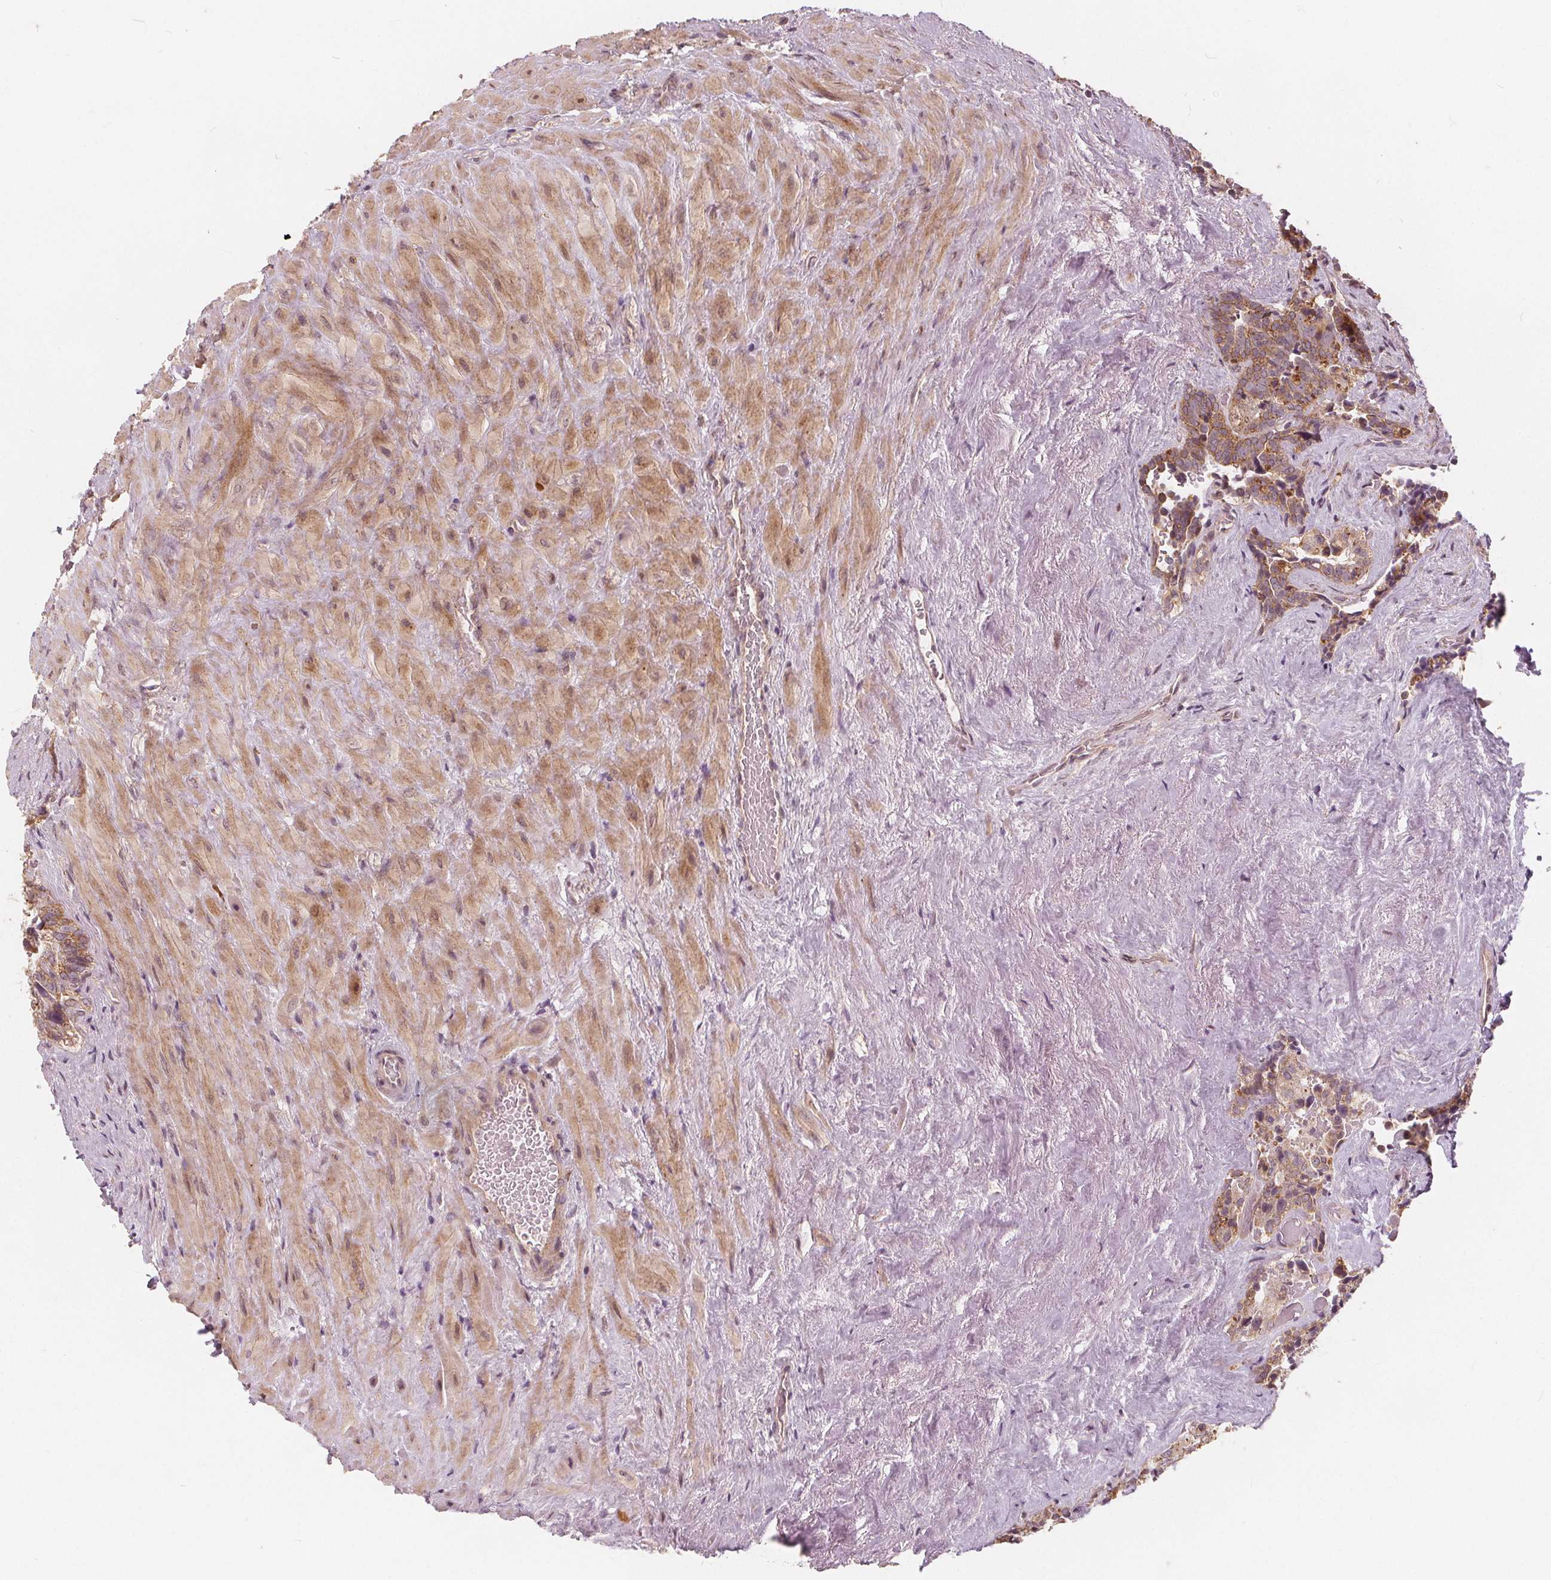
{"staining": {"intensity": "moderate", "quantity": ">75%", "location": "cytoplasmic/membranous"}, "tissue": "seminal vesicle", "cell_type": "Glandular cells", "image_type": "normal", "snomed": [{"axis": "morphology", "description": "Normal tissue, NOS"}, {"axis": "topography", "description": "Seminal veicle"}], "caption": "A medium amount of moderate cytoplasmic/membranous expression is present in approximately >75% of glandular cells in normal seminal vesicle.", "gene": "SNX12", "patient": {"sex": "male", "age": 69}}